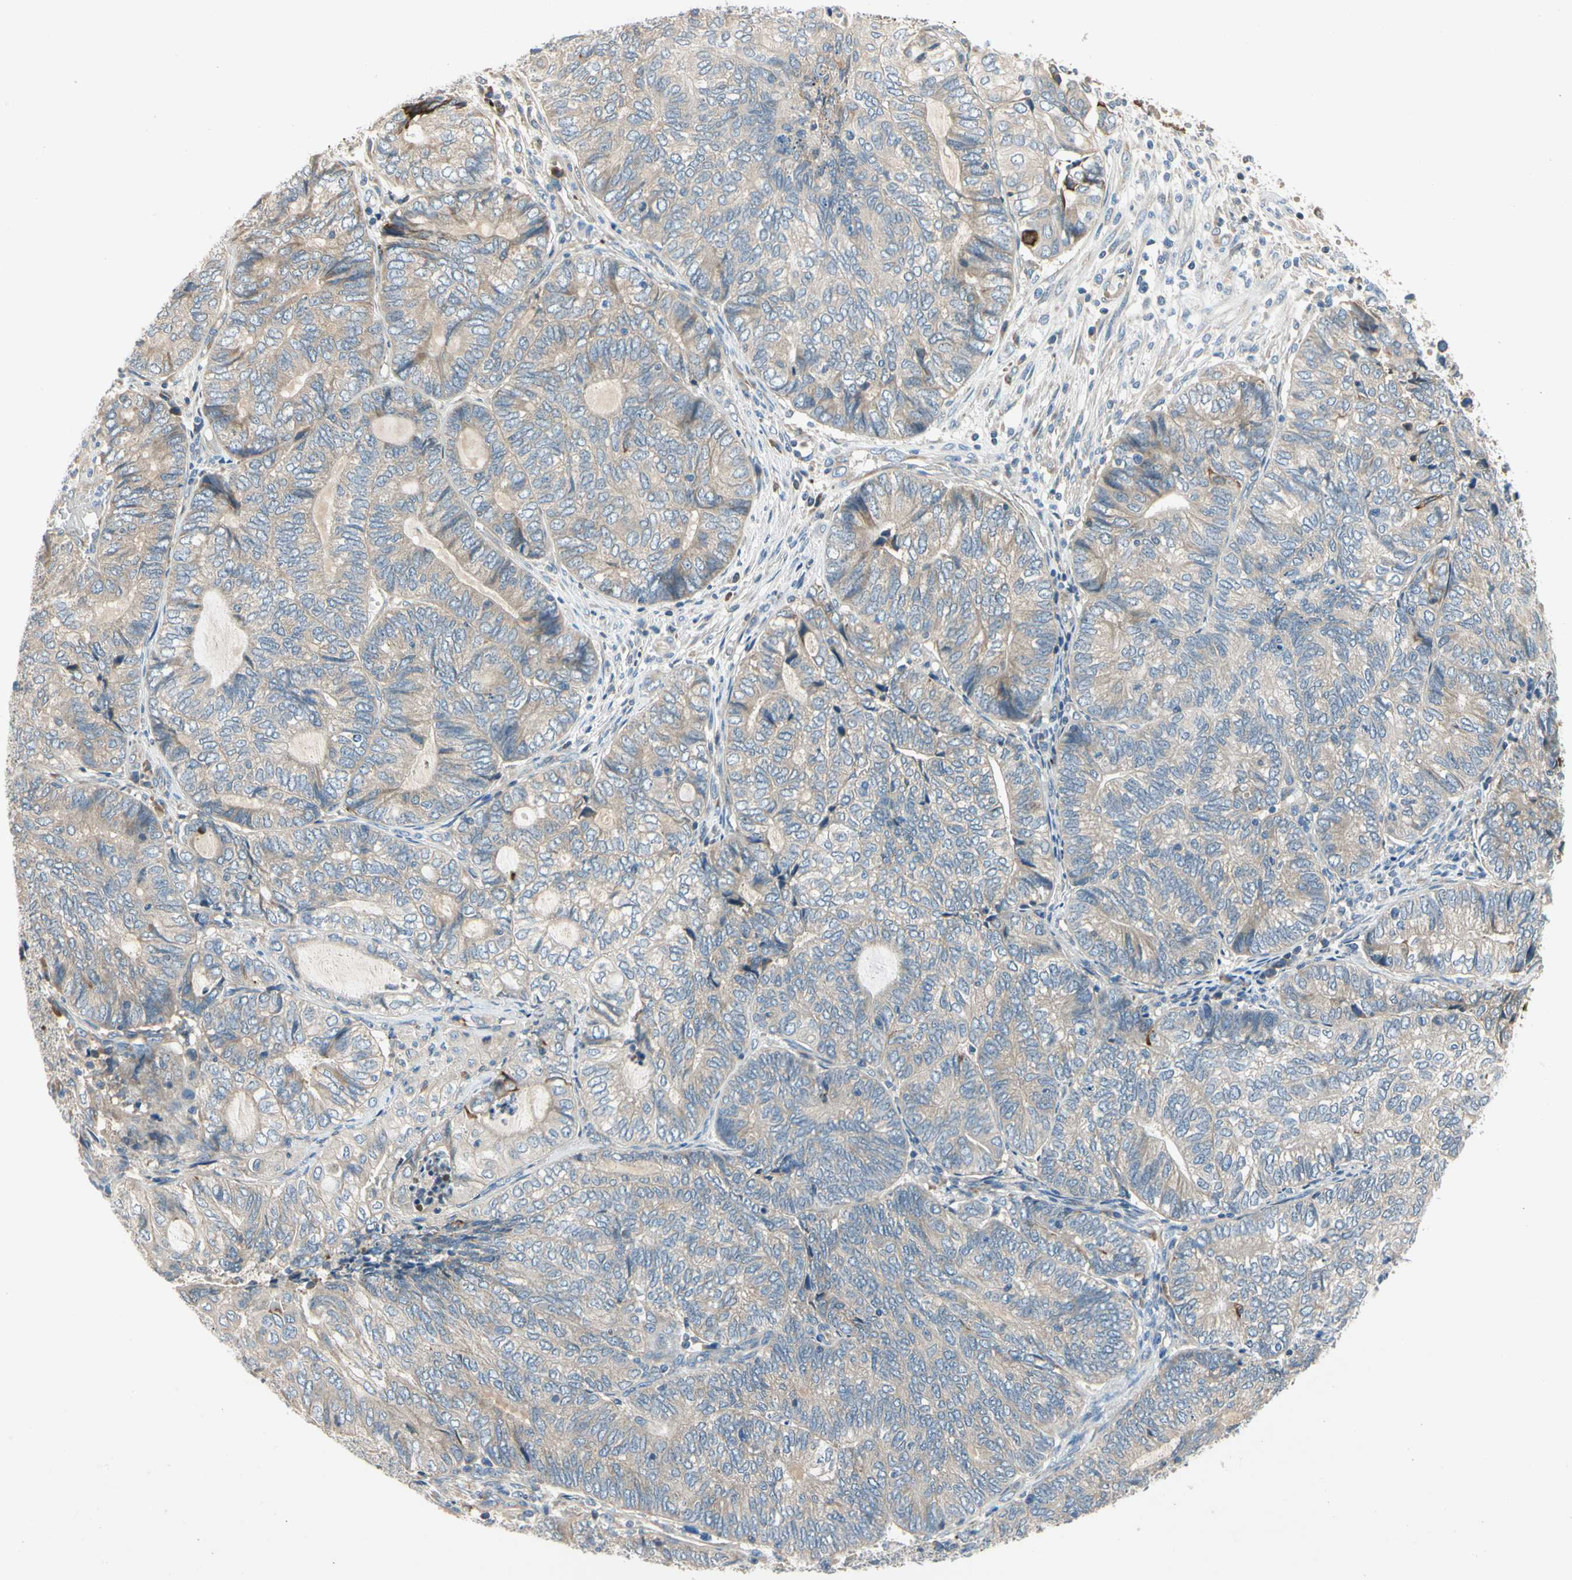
{"staining": {"intensity": "weak", "quantity": ">75%", "location": "cytoplasmic/membranous"}, "tissue": "endometrial cancer", "cell_type": "Tumor cells", "image_type": "cancer", "snomed": [{"axis": "morphology", "description": "Adenocarcinoma, NOS"}, {"axis": "topography", "description": "Uterus"}, {"axis": "topography", "description": "Endometrium"}], "caption": "The micrograph exhibits staining of endometrial cancer, revealing weak cytoplasmic/membranous protein expression (brown color) within tumor cells.", "gene": "KLHDC8B", "patient": {"sex": "female", "age": 70}}